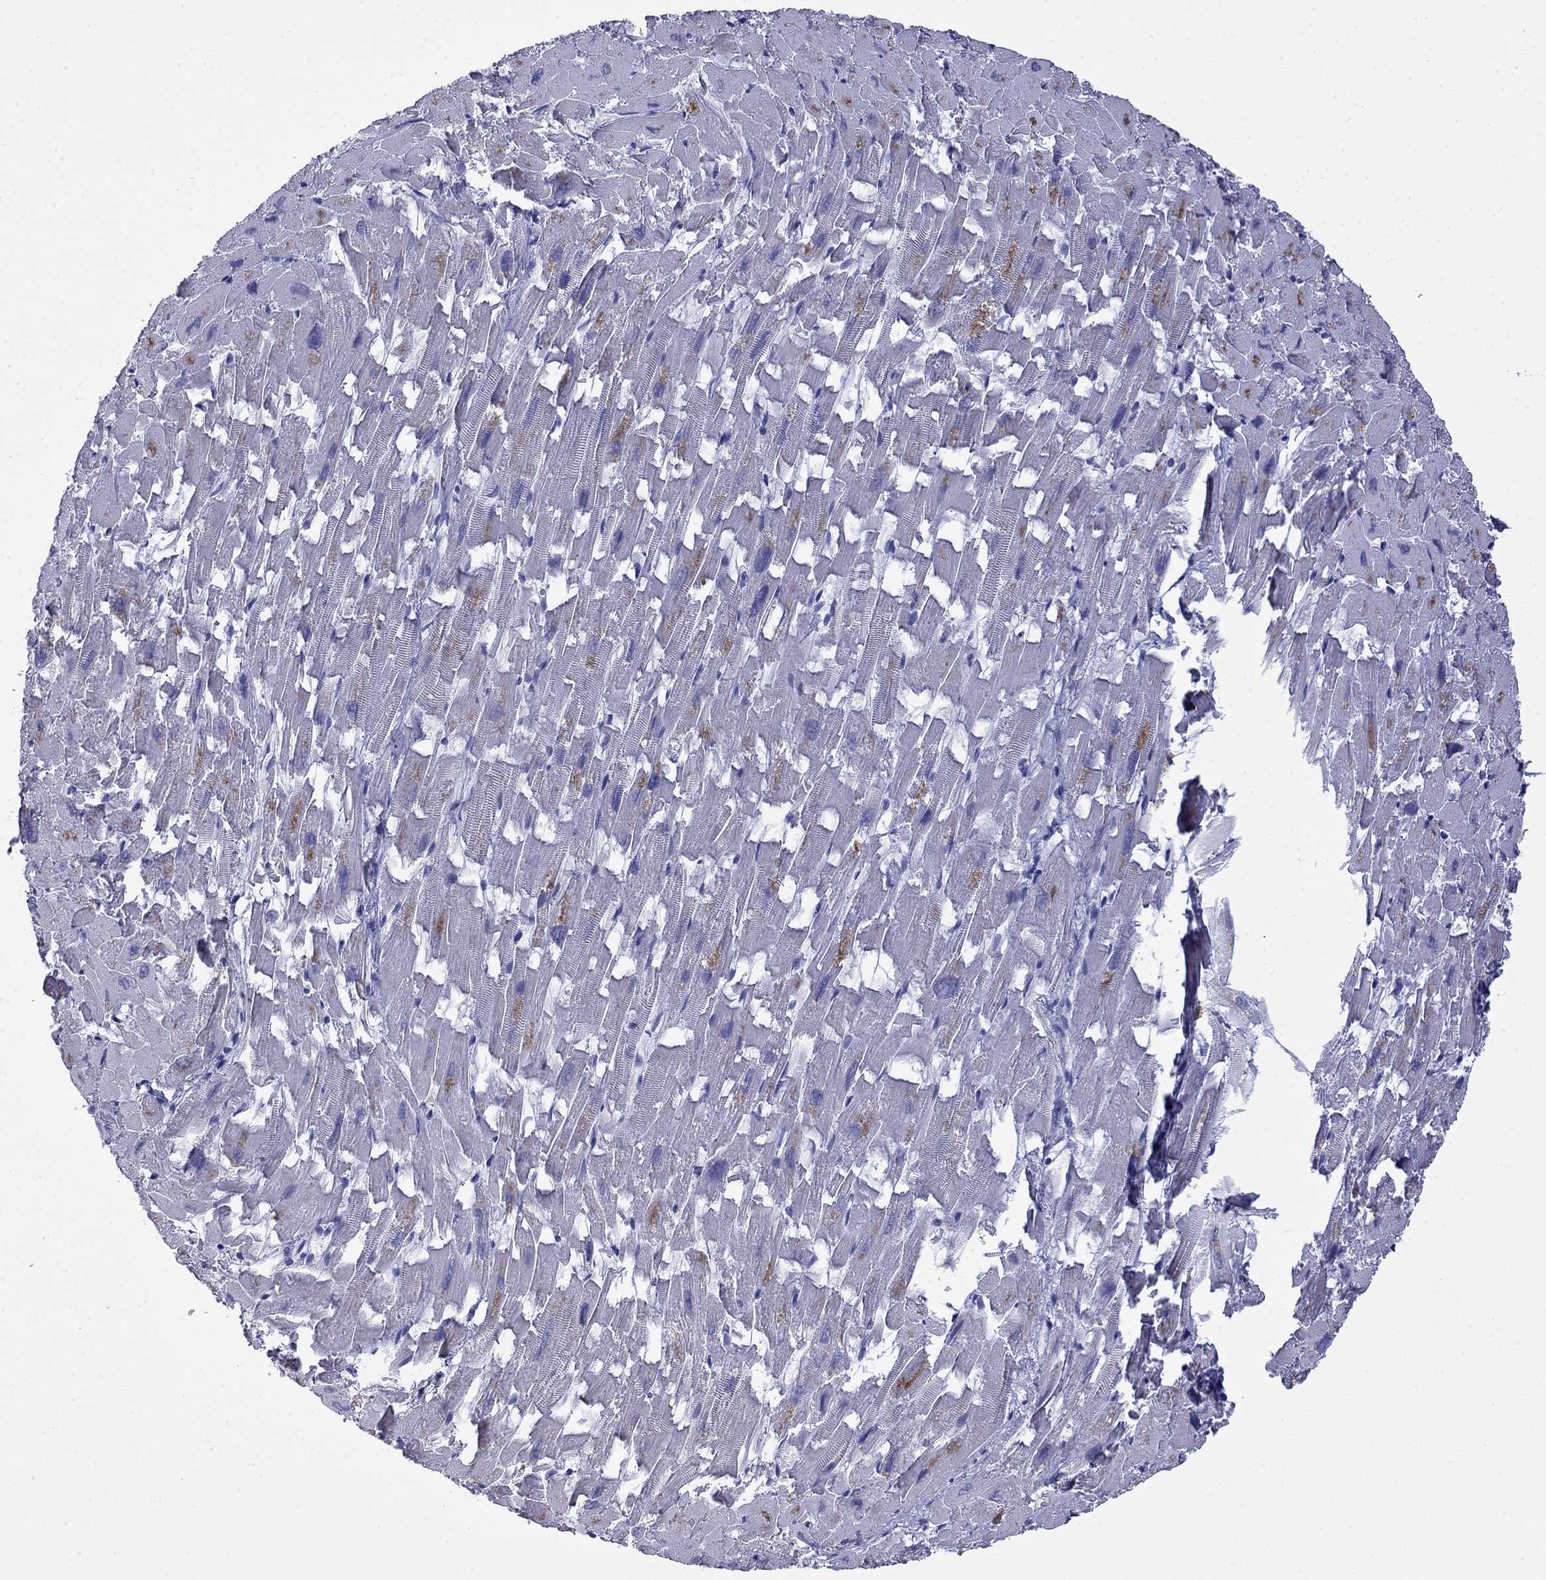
{"staining": {"intensity": "negative", "quantity": "none", "location": "none"}, "tissue": "heart muscle", "cell_type": "Cardiomyocytes", "image_type": "normal", "snomed": [{"axis": "morphology", "description": "Normal tissue, NOS"}, {"axis": "topography", "description": "Heart"}], "caption": "DAB (3,3'-diaminobenzidine) immunohistochemical staining of normal heart muscle demonstrates no significant staining in cardiomyocytes.", "gene": "MYO15A", "patient": {"sex": "female", "age": 64}}